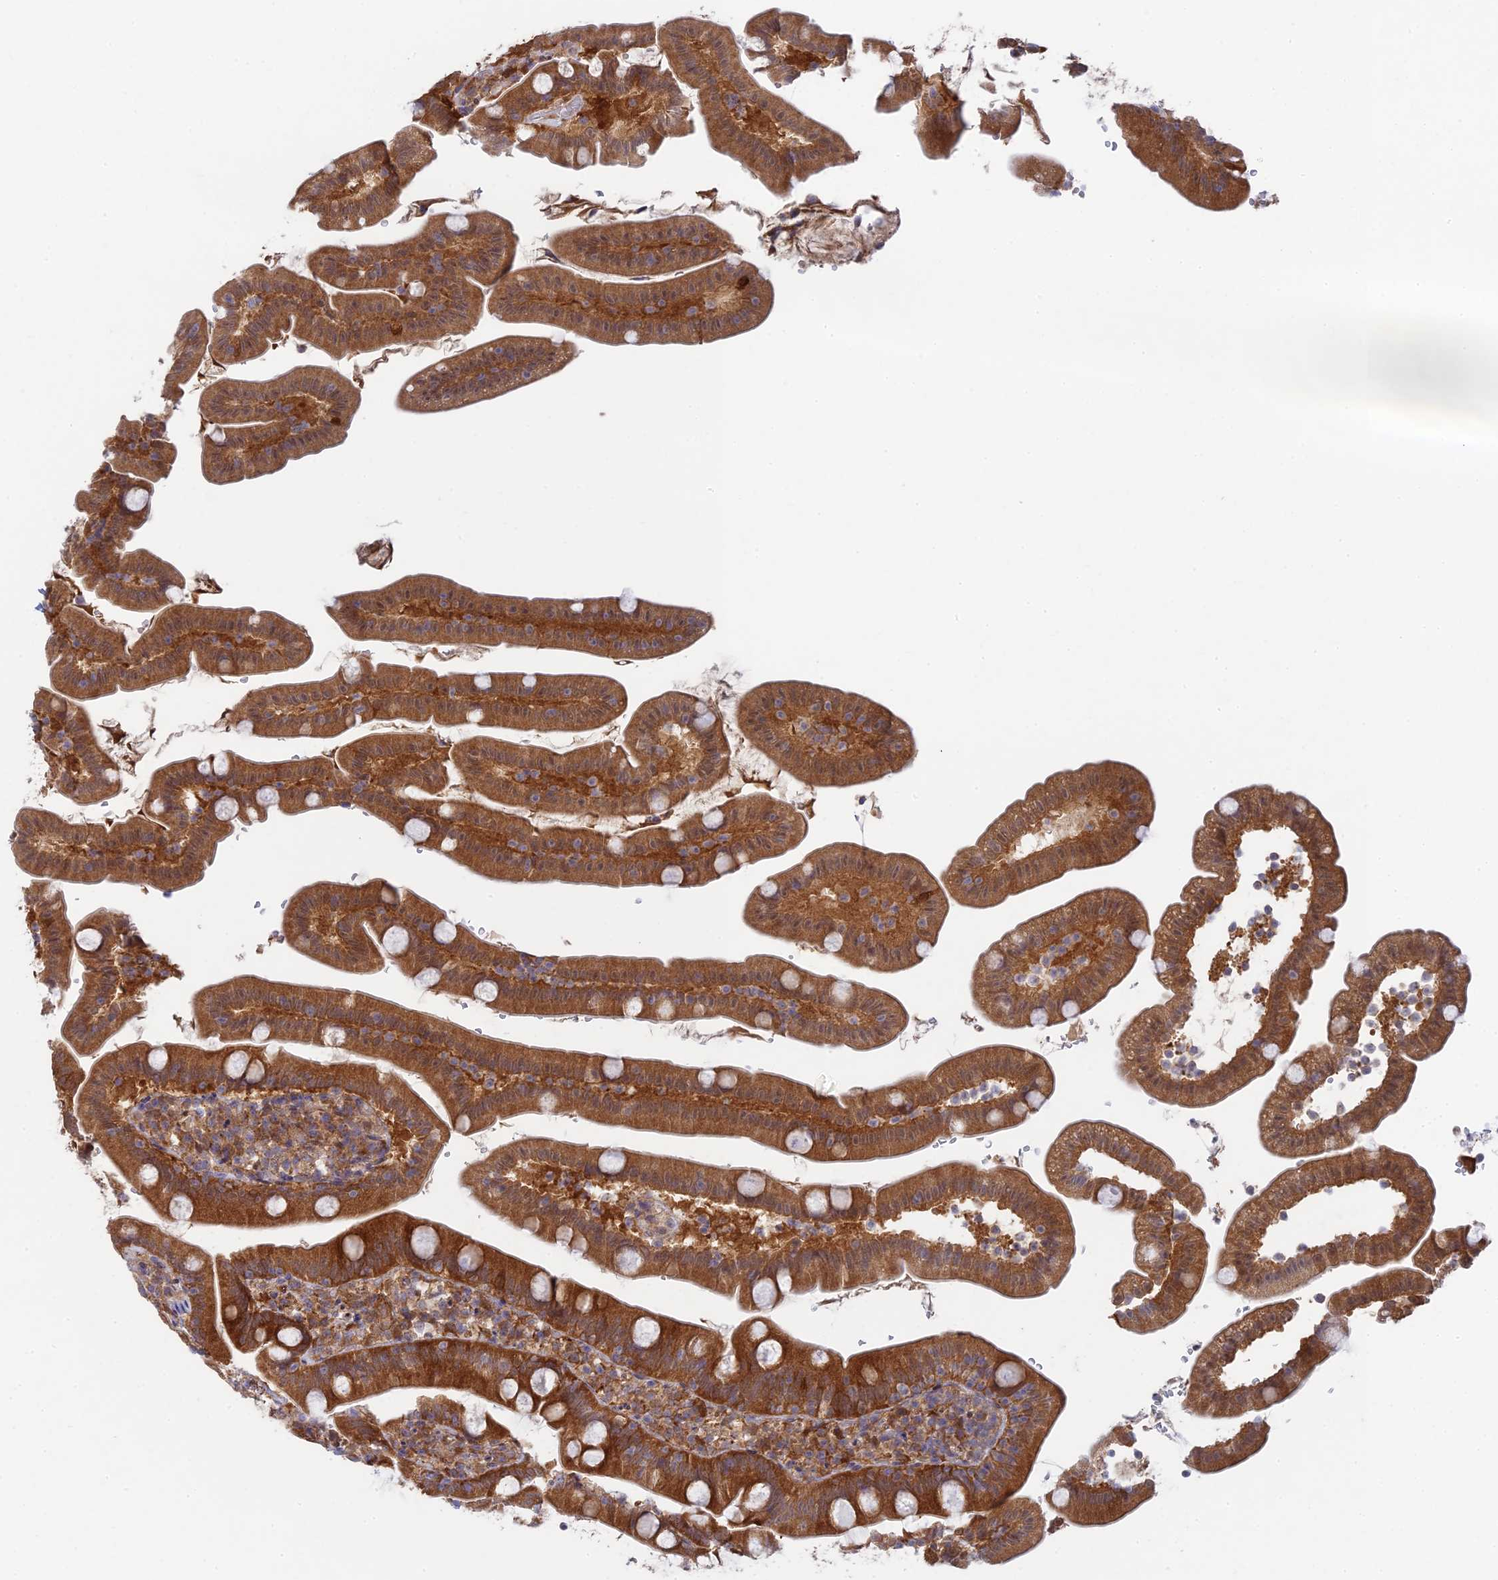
{"staining": {"intensity": "moderate", "quantity": ">75%", "location": "cytoplasmic/membranous"}, "tissue": "duodenum", "cell_type": "Glandular cells", "image_type": "normal", "snomed": [{"axis": "morphology", "description": "Normal tissue, NOS"}, {"axis": "topography", "description": "Duodenum"}], "caption": "This image demonstrates IHC staining of unremarkable duodenum, with medium moderate cytoplasmic/membranous positivity in approximately >75% of glandular cells.", "gene": "INCA1", "patient": {"sex": "female", "age": 67}}